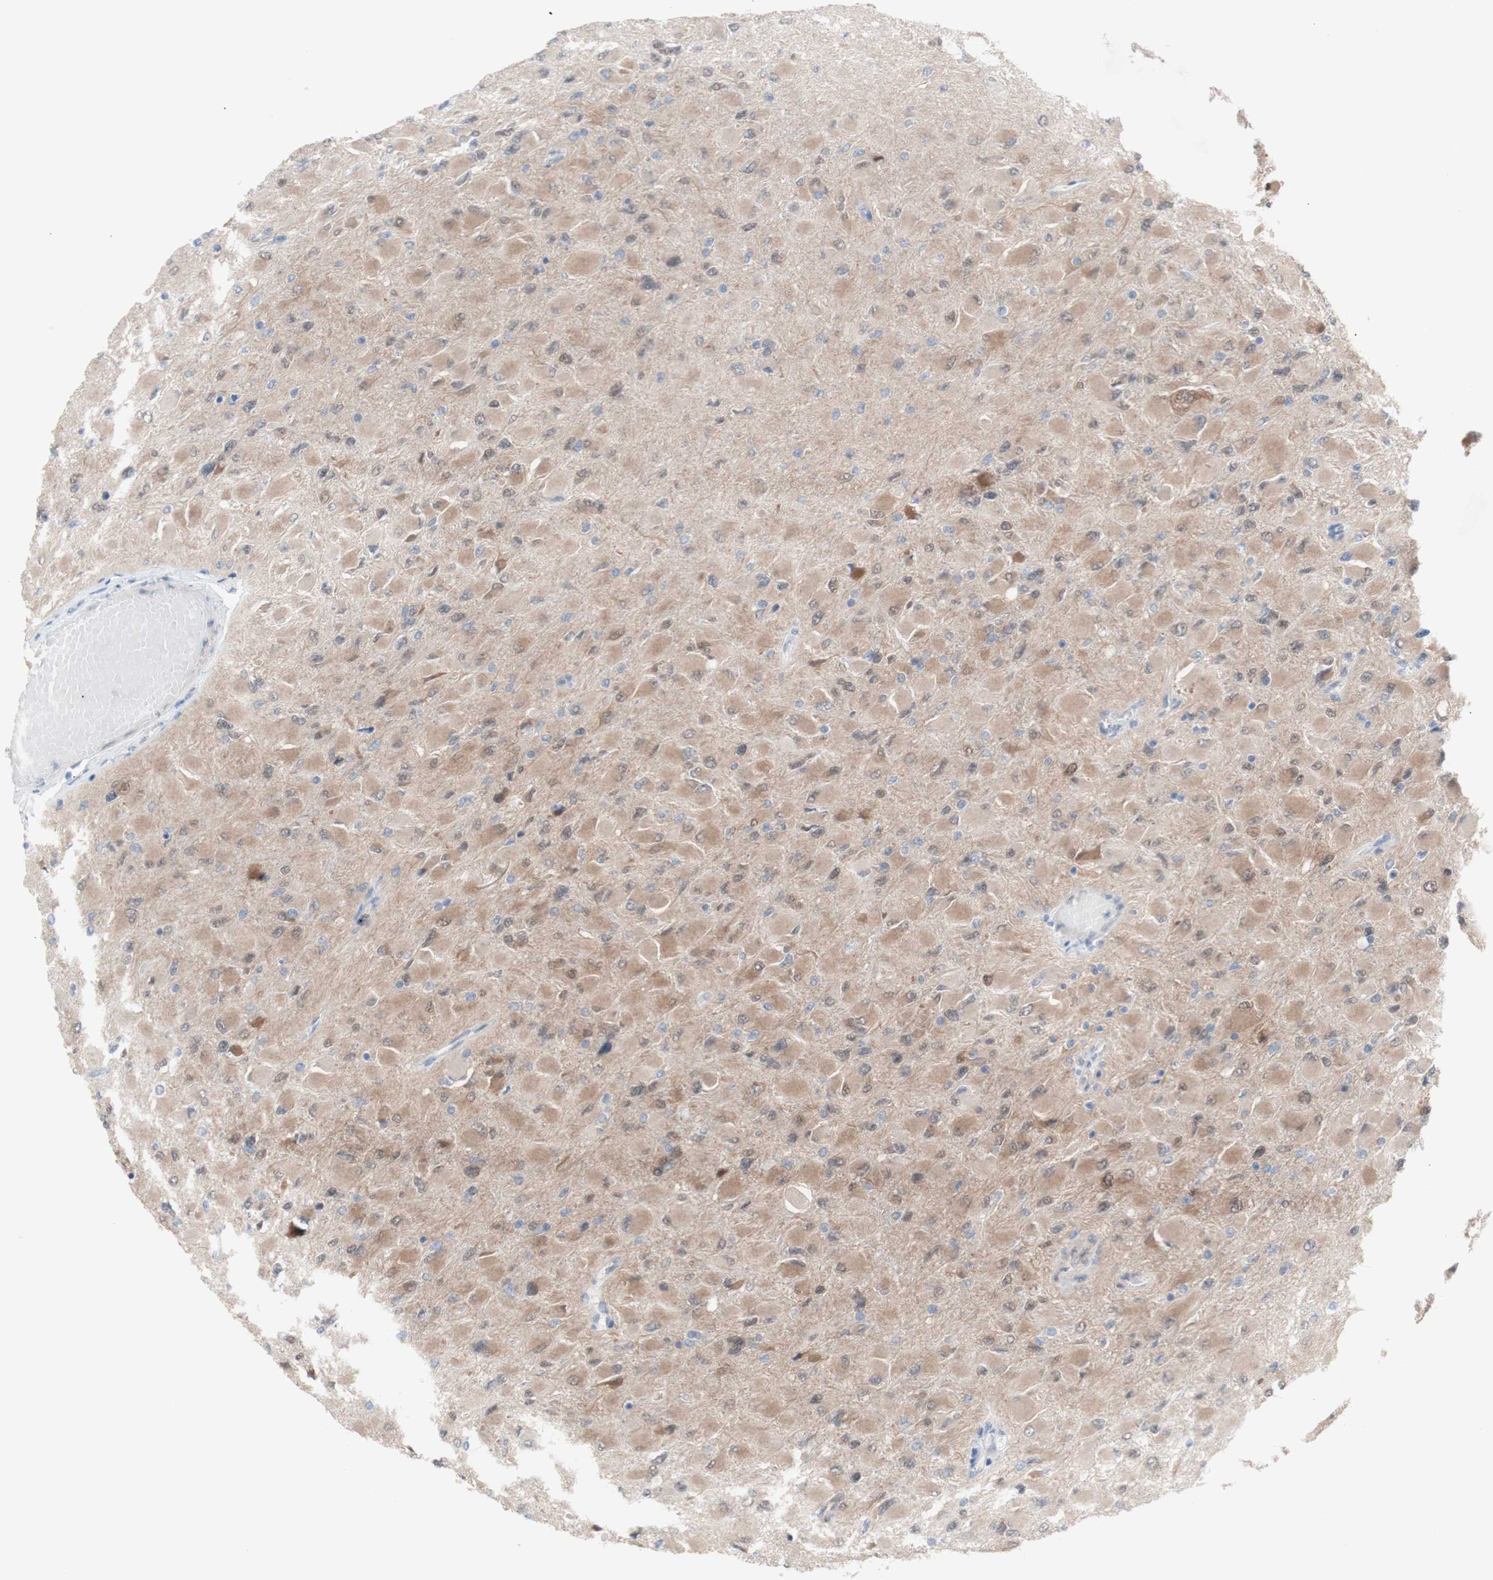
{"staining": {"intensity": "weak", "quantity": ">75%", "location": "cytoplasmic/membranous,nuclear"}, "tissue": "glioma", "cell_type": "Tumor cells", "image_type": "cancer", "snomed": [{"axis": "morphology", "description": "Glioma, malignant, High grade"}, {"axis": "topography", "description": "Cerebral cortex"}], "caption": "Approximately >75% of tumor cells in human glioma display weak cytoplasmic/membranous and nuclear protein staining as visualized by brown immunohistochemical staining.", "gene": "PRMT5", "patient": {"sex": "female", "age": 36}}